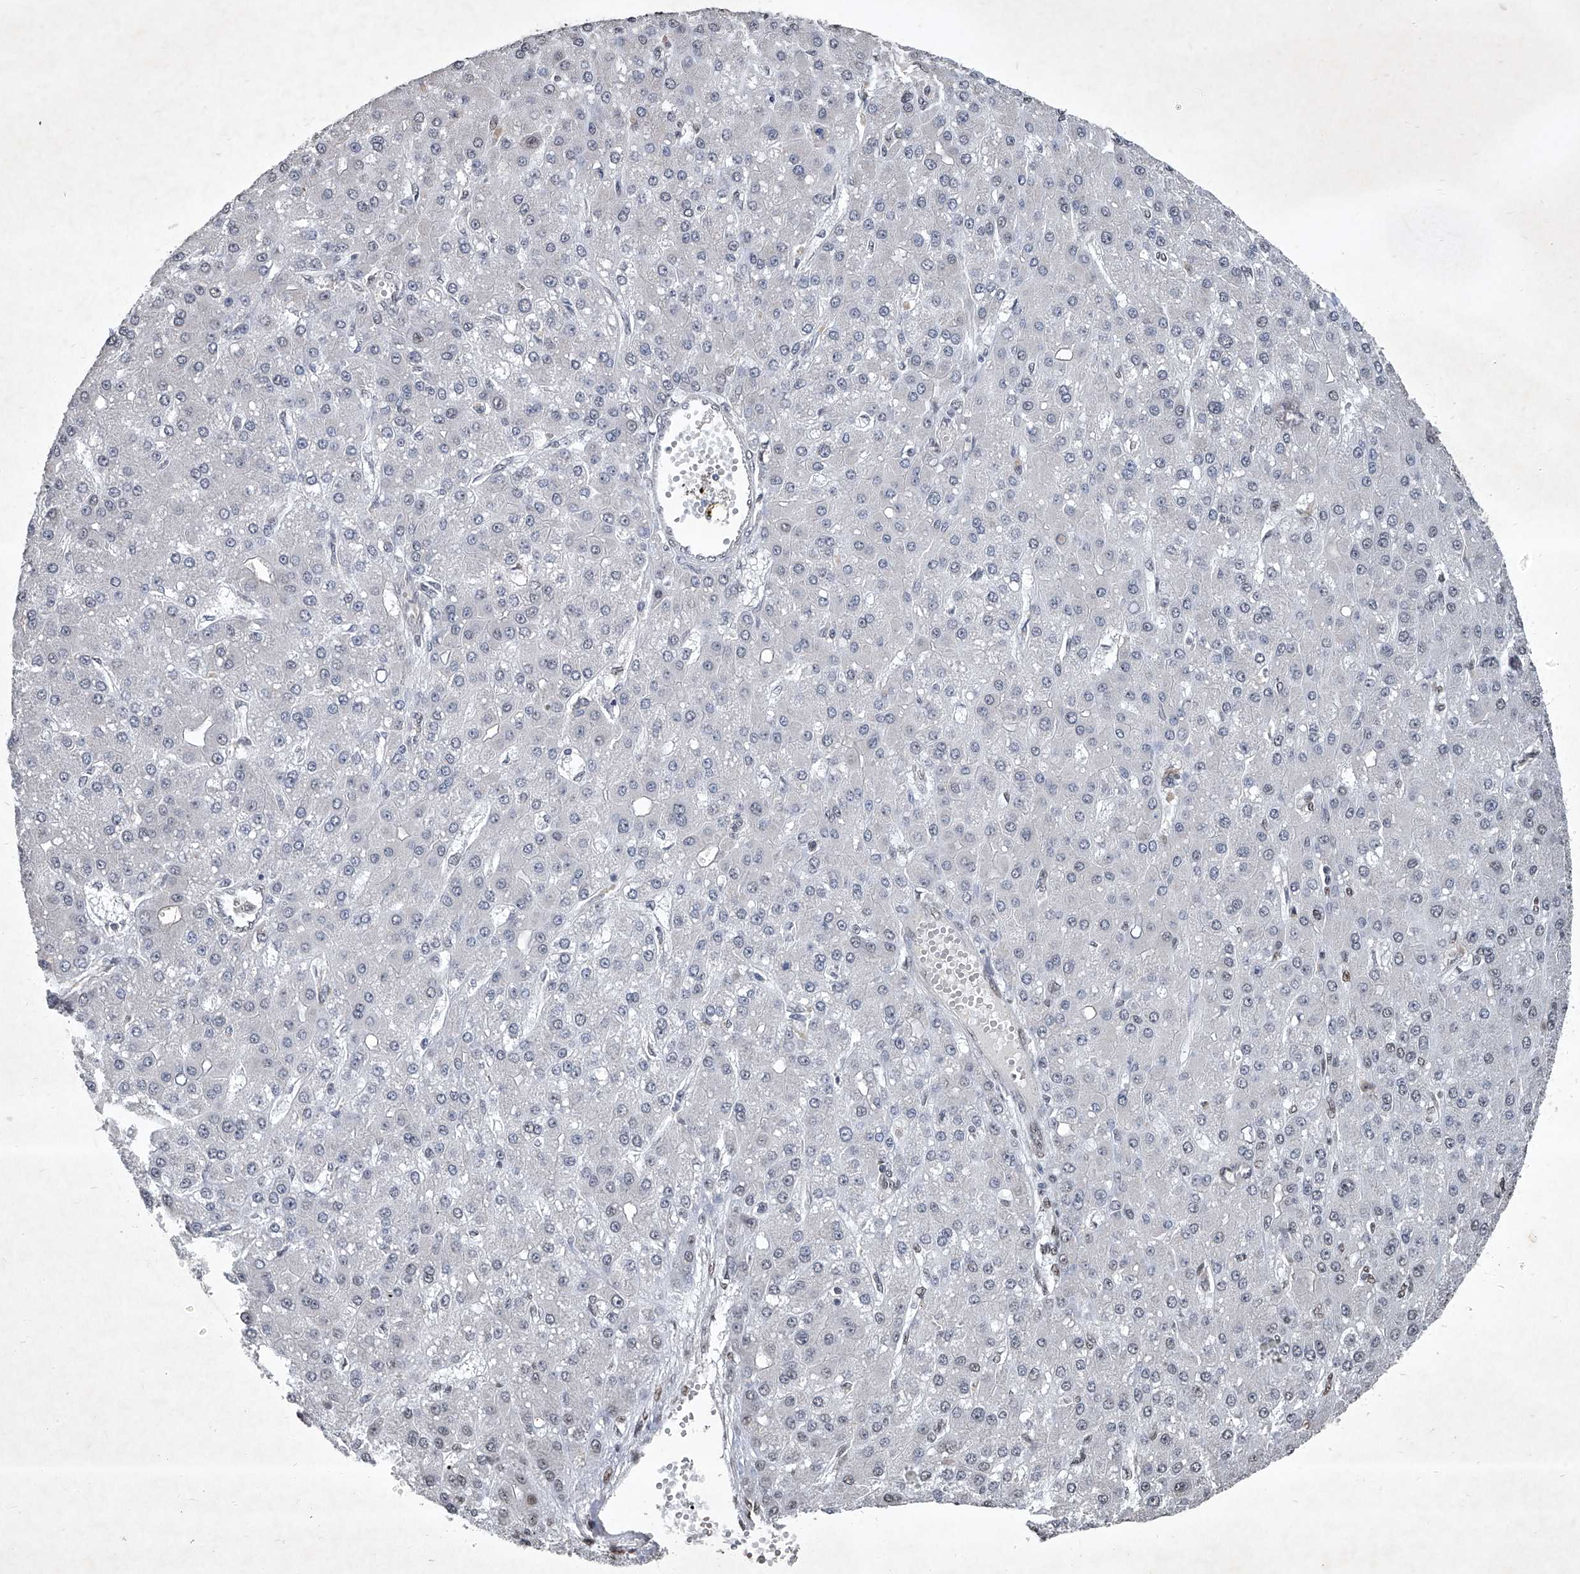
{"staining": {"intensity": "weak", "quantity": "<25%", "location": "nuclear"}, "tissue": "liver cancer", "cell_type": "Tumor cells", "image_type": "cancer", "snomed": [{"axis": "morphology", "description": "Carcinoma, Hepatocellular, NOS"}, {"axis": "topography", "description": "Liver"}], "caption": "Immunohistochemistry micrograph of neoplastic tissue: human liver cancer (hepatocellular carcinoma) stained with DAB (3,3'-diaminobenzidine) reveals no significant protein positivity in tumor cells.", "gene": "DDX39B", "patient": {"sex": "male", "age": 67}}